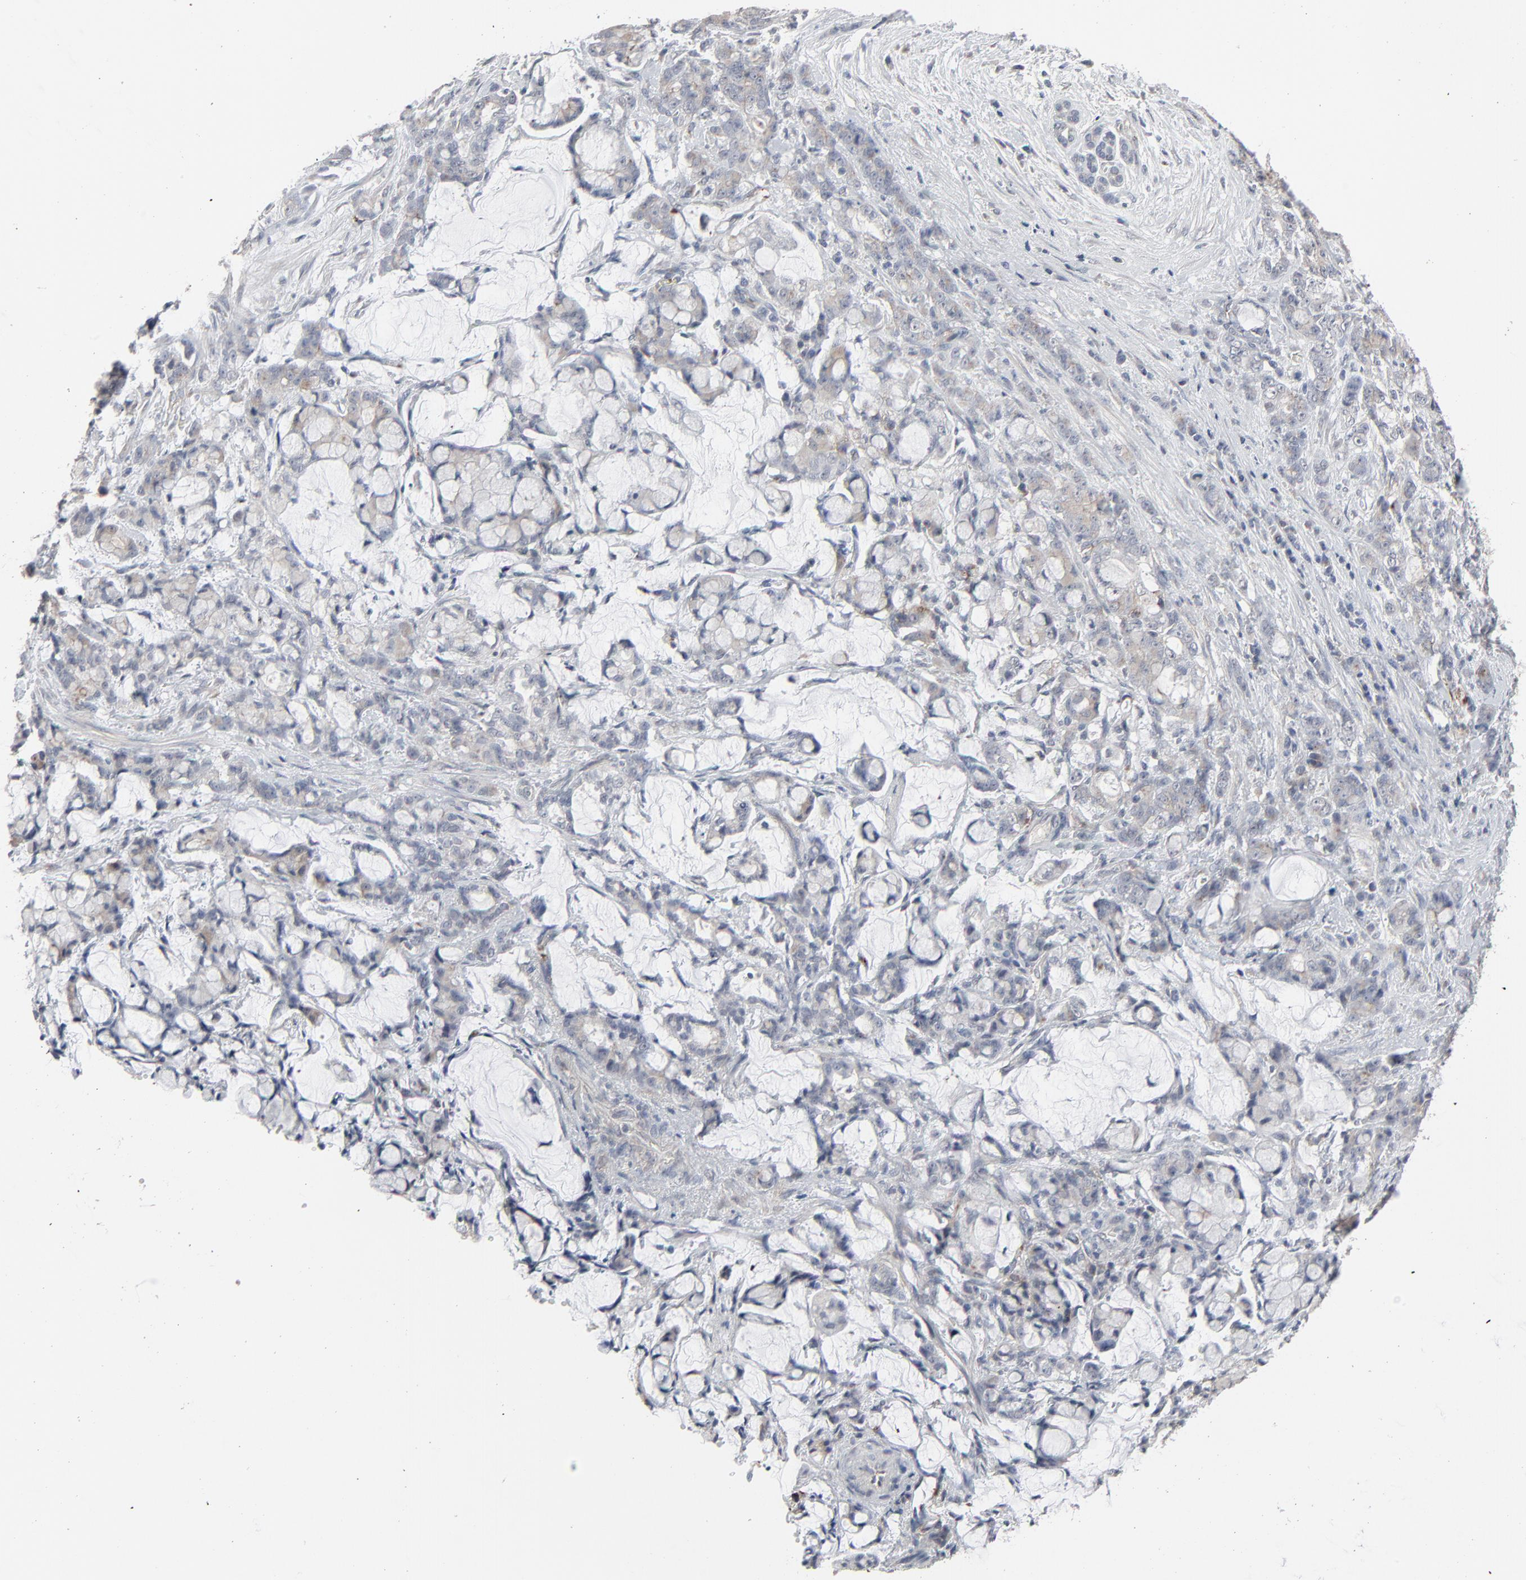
{"staining": {"intensity": "weak", "quantity": "<25%", "location": "cytoplasmic/membranous"}, "tissue": "pancreatic cancer", "cell_type": "Tumor cells", "image_type": "cancer", "snomed": [{"axis": "morphology", "description": "Adenocarcinoma, NOS"}, {"axis": "topography", "description": "Pancreas"}], "caption": "A high-resolution histopathology image shows IHC staining of pancreatic adenocarcinoma, which displays no significant expression in tumor cells.", "gene": "JAM3", "patient": {"sex": "female", "age": 73}}